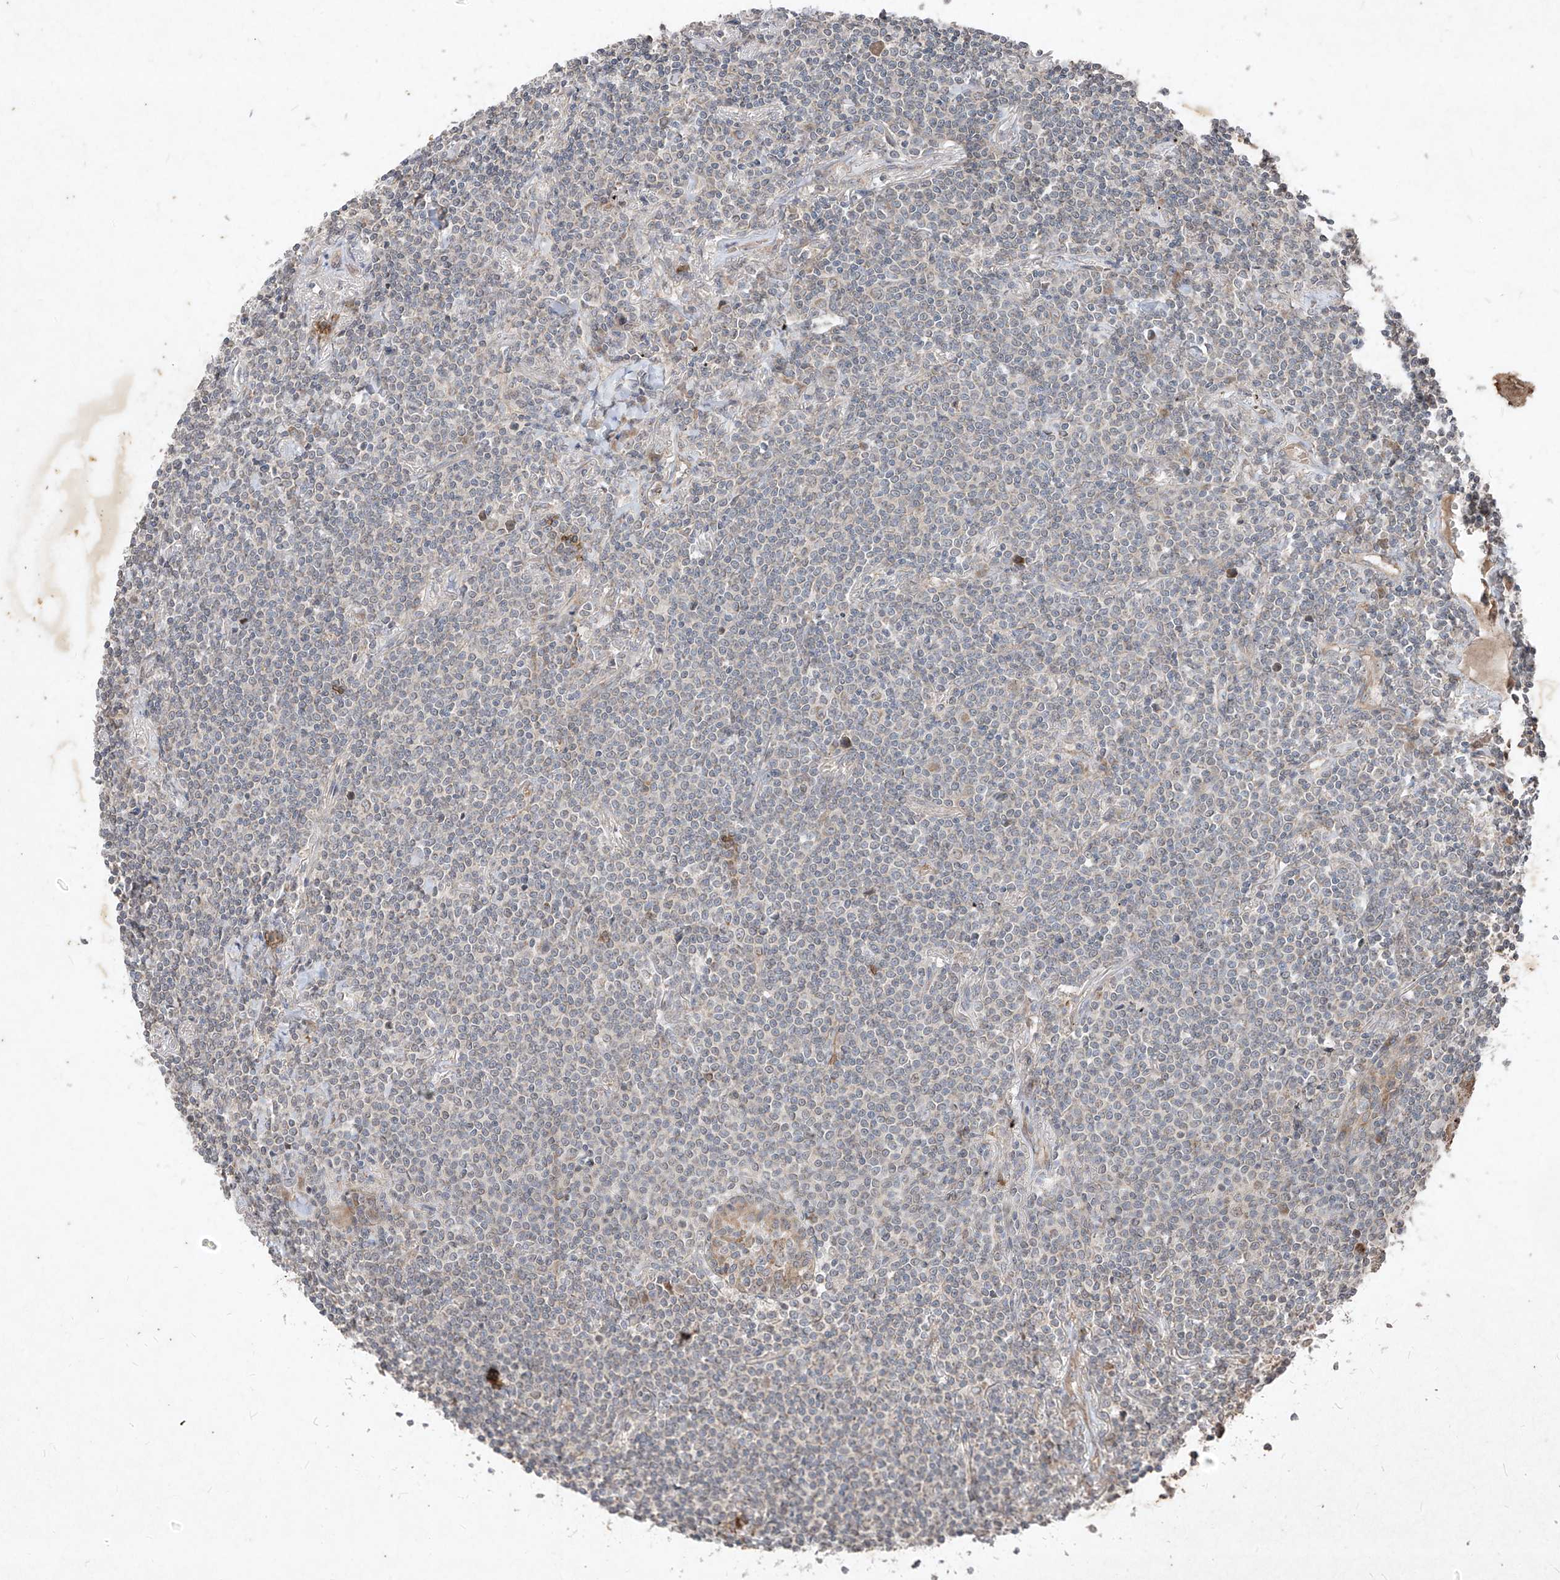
{"staining": {"intensity": "negative", "quantity": "none", "location": "none"}, "tissue": "lymphoma", "cell_type": "Tumor cells", "image_type": "cancer", "snomed": [{"axis": "morphology", "description": "Malignant lymphoma, non-Hodgkin's type, Low grade"}, {"axis": "topography", "description": "Lung"}], "caption": "Lymphoma was stained to show a protein in brown. There is no significant expression in tumor cells.", "gene": "ABCD3", "patient": {"sex": "female", "age": 71}}